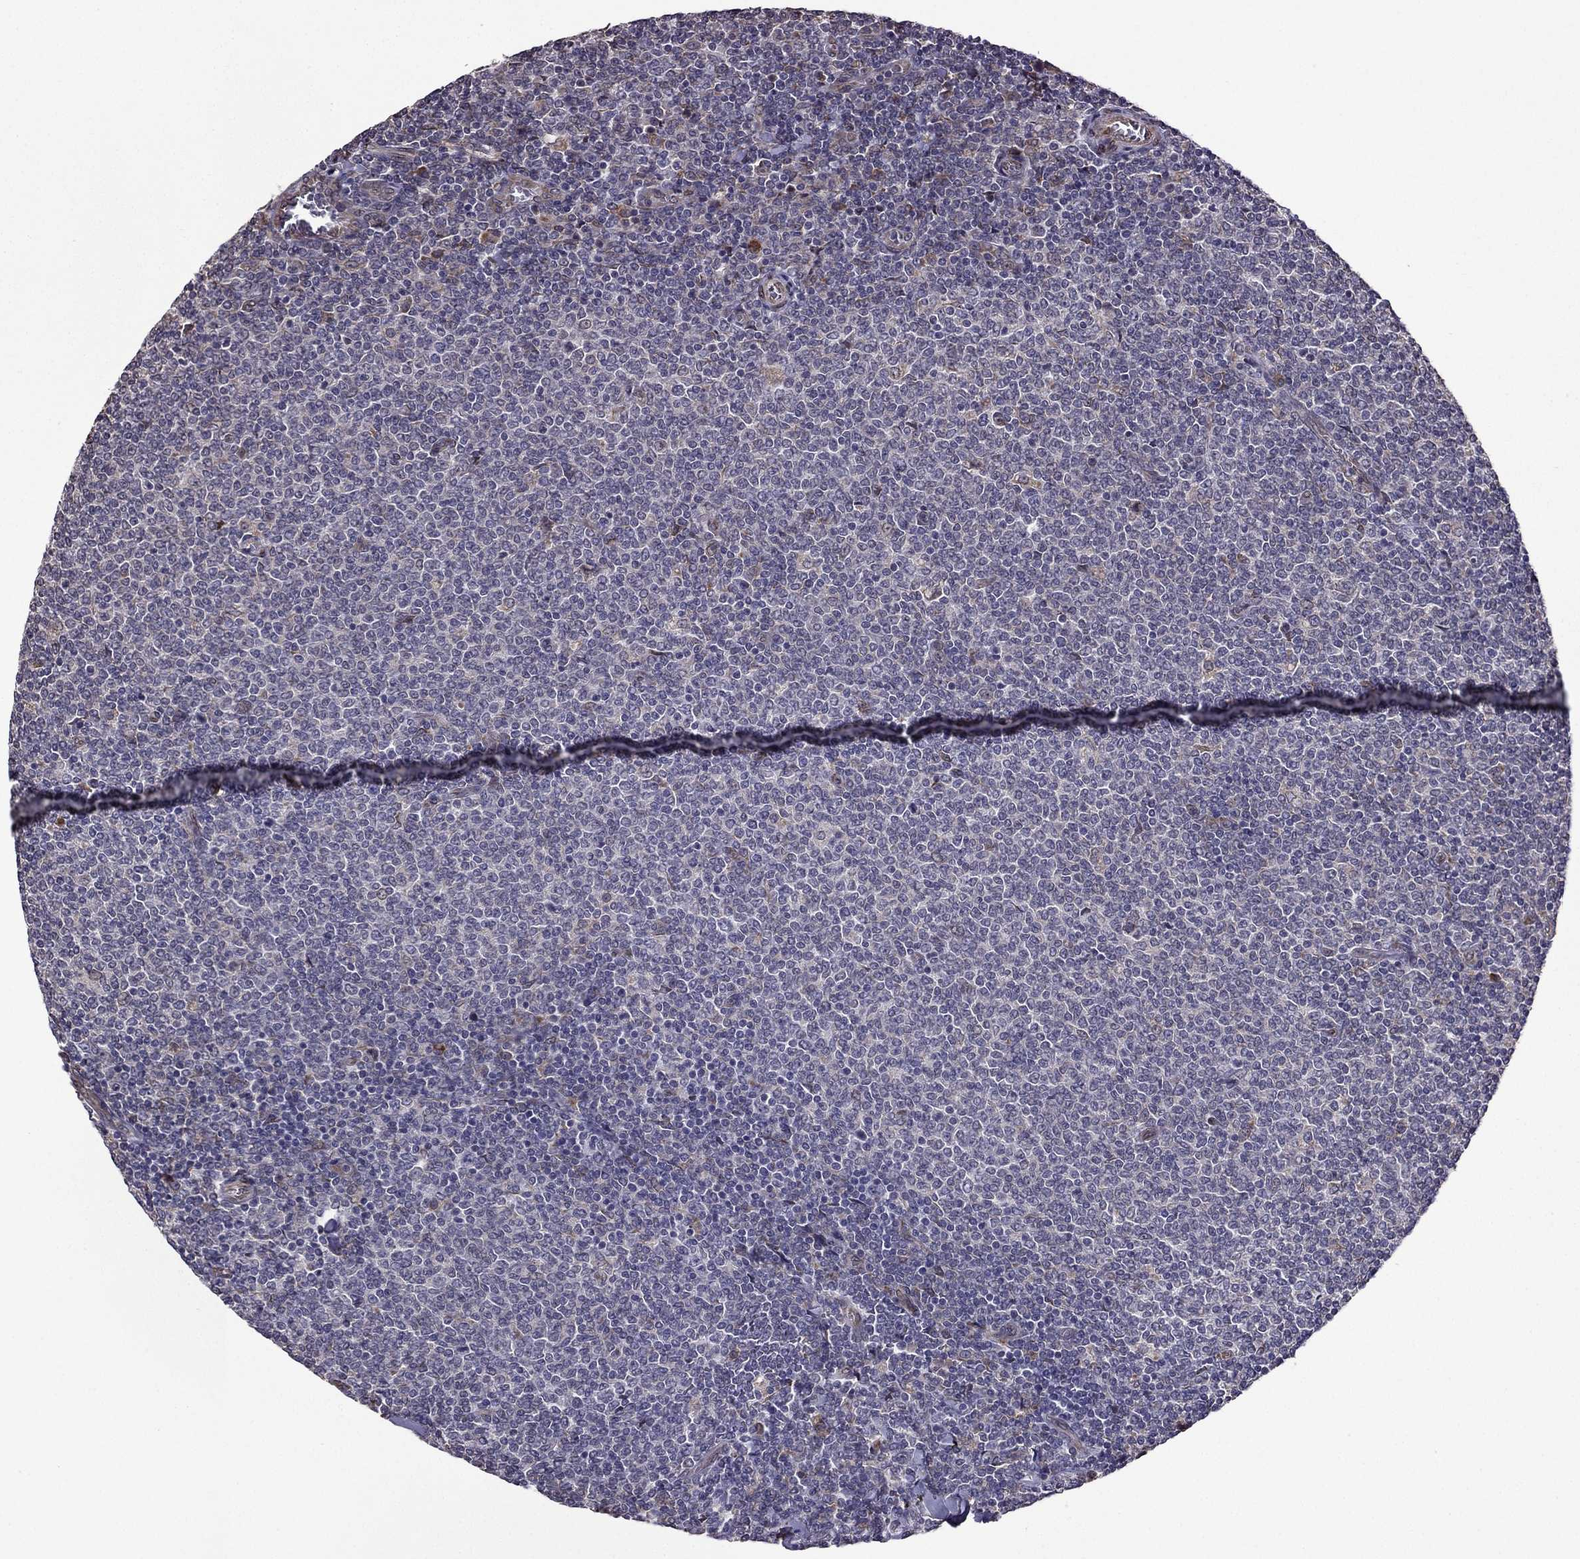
{"staining": {"intensity": "negative", "quantity": "none", "location": "none"}, "tissue": "lymphoma", "cell_type": "Tumor cells", "image_type": "cancer", "snomed": [{"axis": "morphology", "description": "Malignant lymphoma, non-Hodgkin's type, Low grade"}, {"axis": "topography", "description": "Lymph node"}], "caption": "This is an IHC histopathology image of low-grade malignant lymphoma, non-Hodgkin's type. There is no expression in tumor cells.", "gene": "IKBIP", "patient": {"sex": "male", "age": 52}}